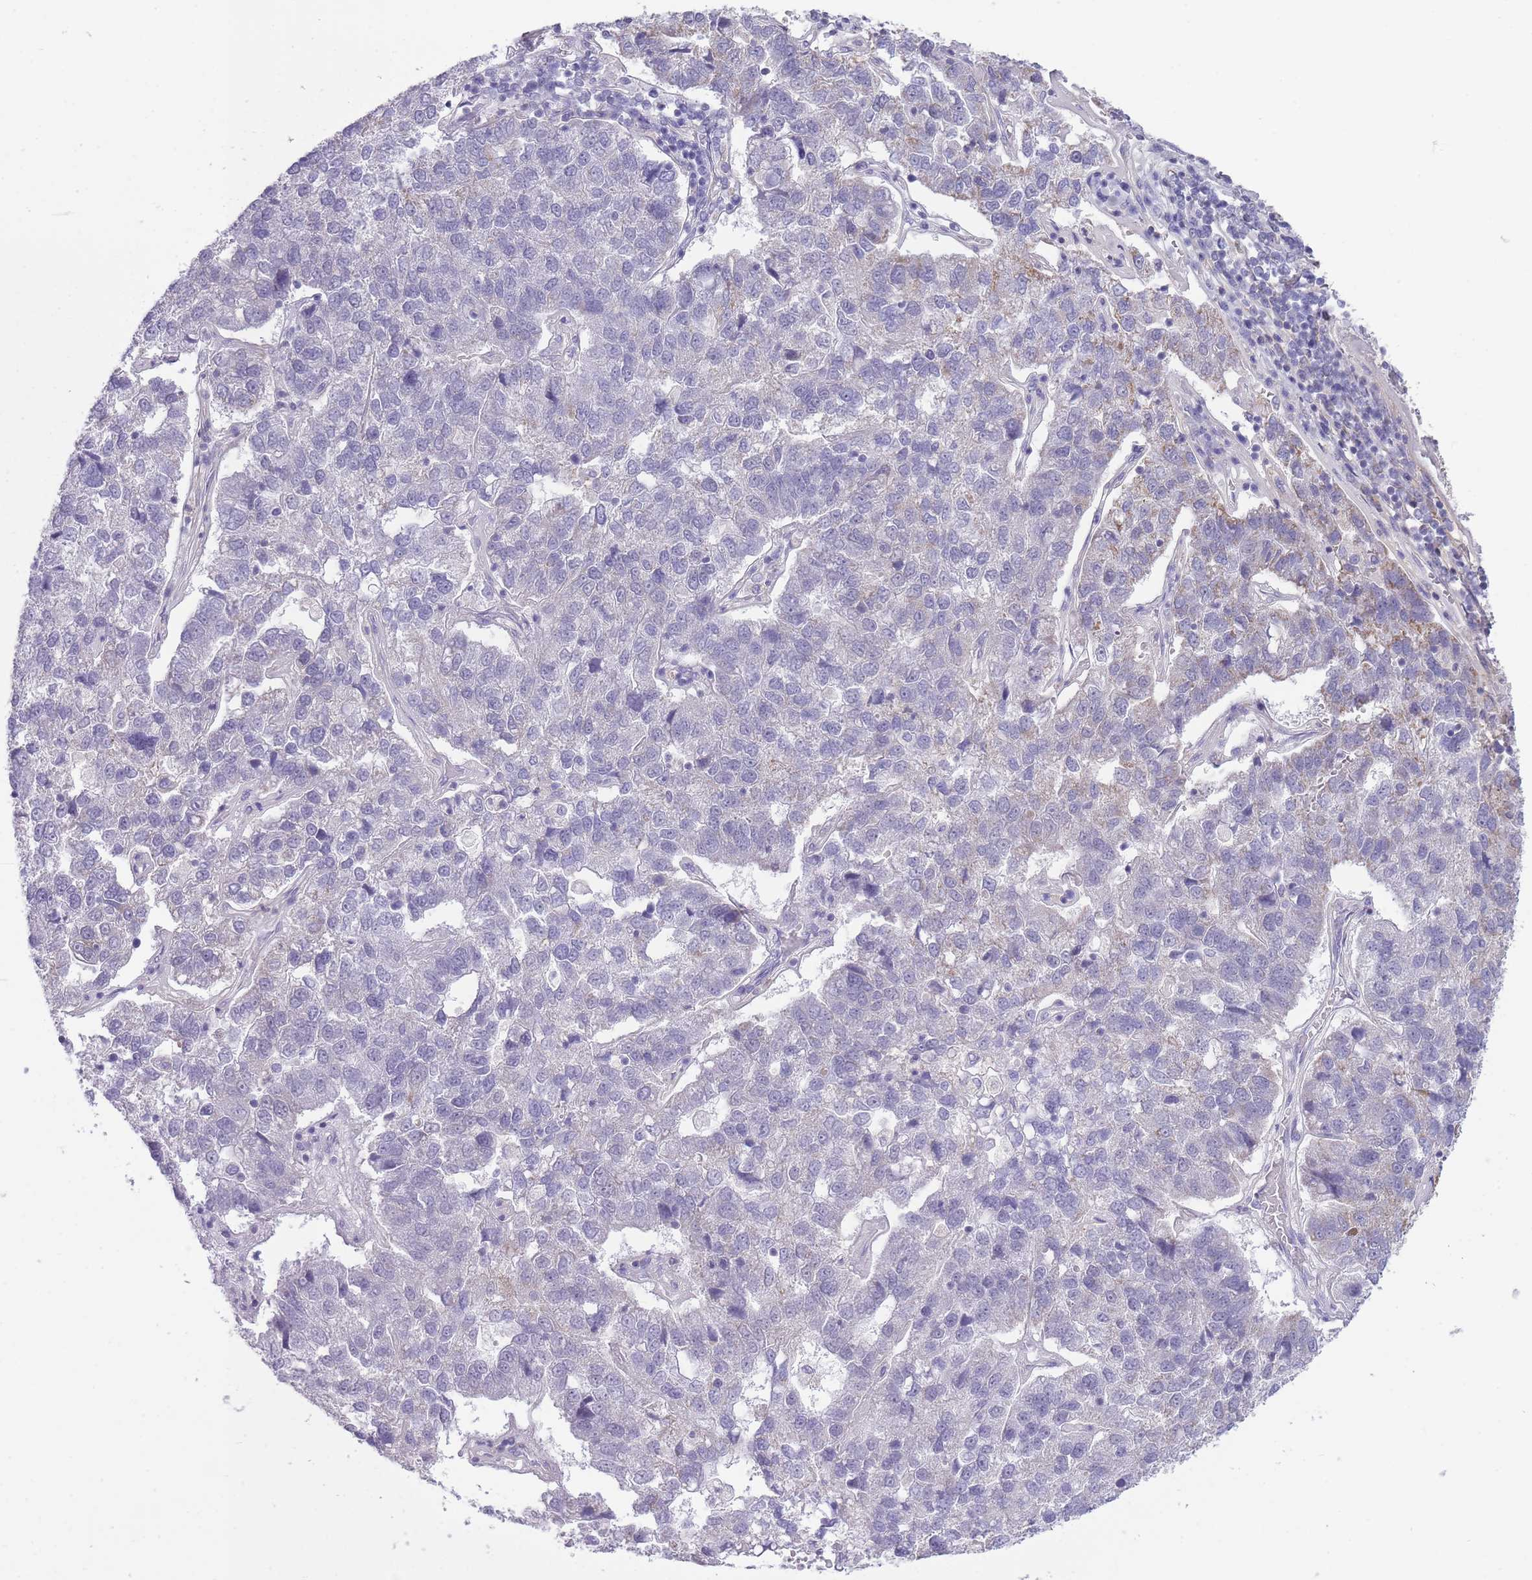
{"staining": {"intensity": "negative", "quantity": "none", "location": "none"}, "tissue": "pancreatic cancer", "cell_type": "Tumor cells", "image_type": "cancer", "snomed": [{"axis": "morphology", "description": "Adenocarcinoma, NOS"}, {"axis": "topography", "description": "Pancreas"}], "caption": "Tumor cells show no significant positivity in pancreatic adenocarcinoma.", "gene": "ZBTB24", "patient": {"sex": "female", "age": 61}}